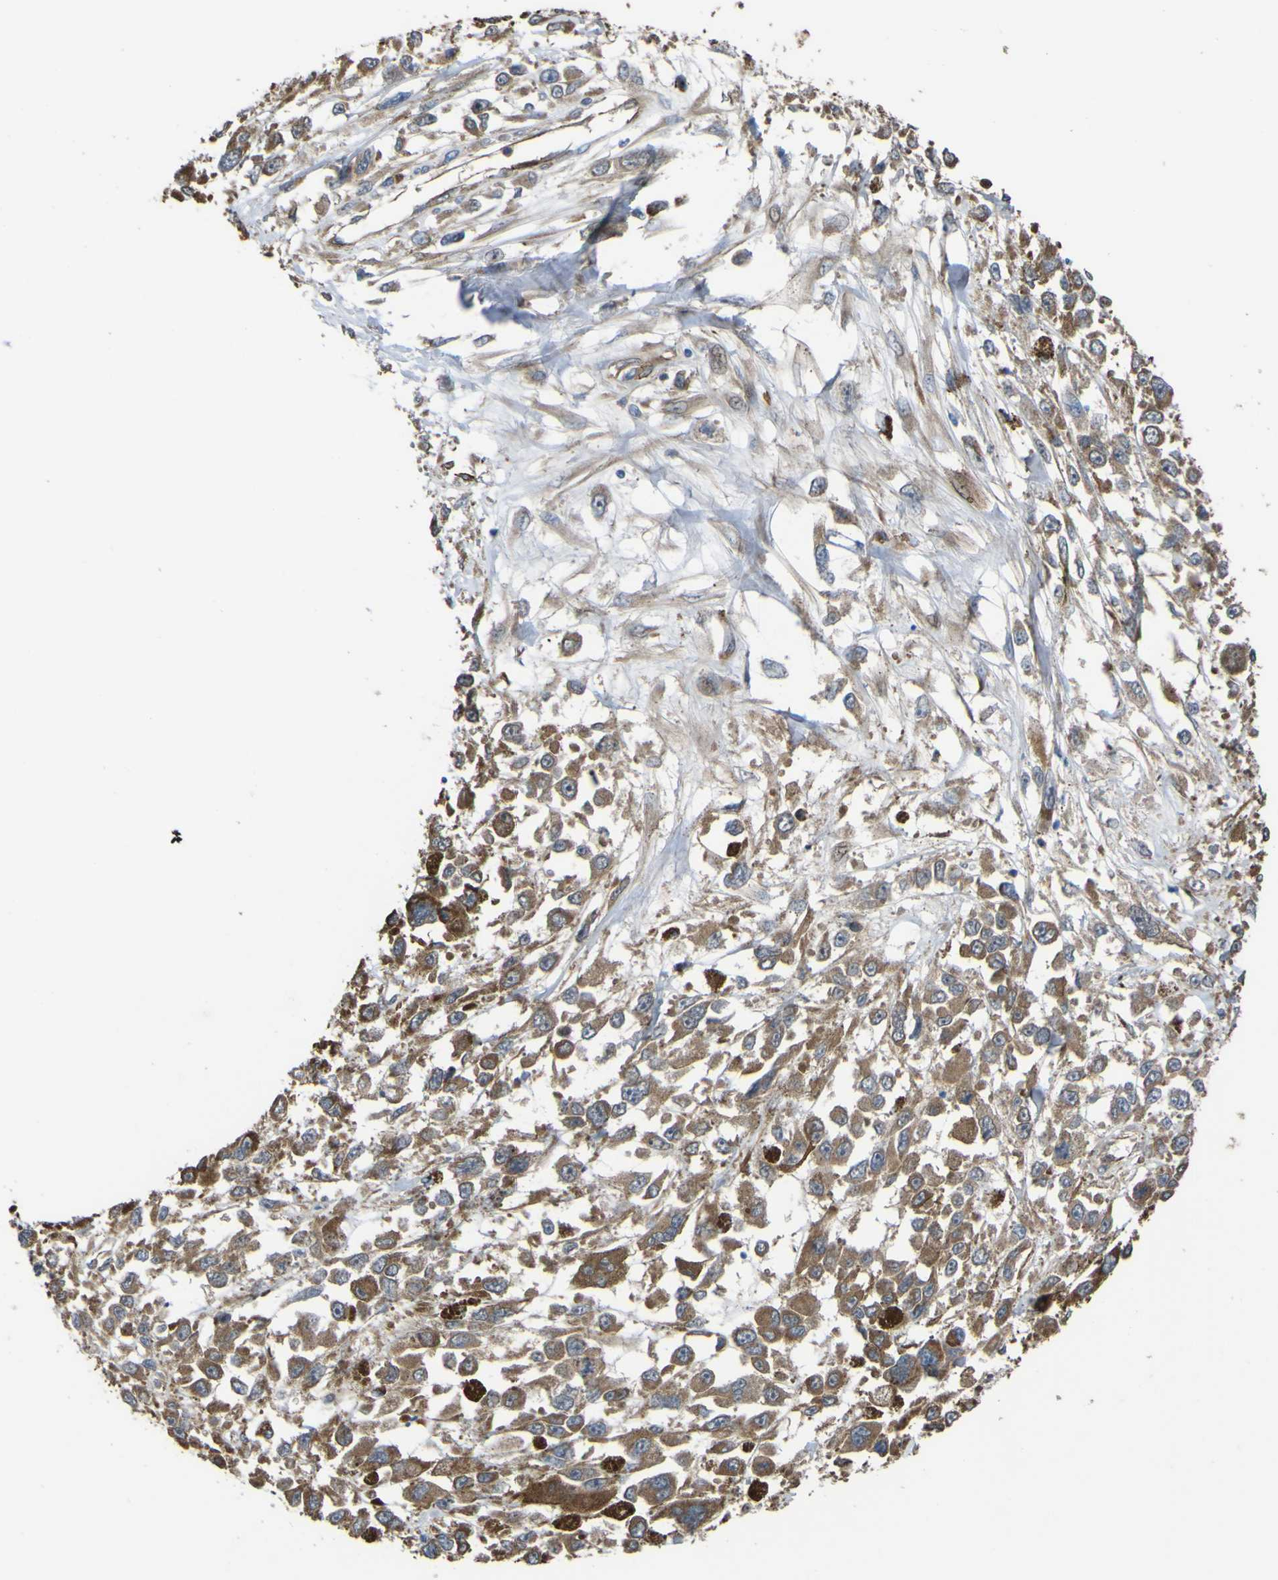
{"staining": {"intensity": "moderate", "quantity": ">75%", "location": "cytoplasmic/membranous"}, "tissue": "melanoma", "cell_type": "Tumor cells", "image_type": "cancer", "snomed": [{"axis": "morphology", "description": "Malignant melanoma, Metastatic site"}, {"axis": "topography", "description": "Lymph node"}], "caption": "There is medium levels of moderate cytoplasmic/membranous positivity in tumor cells of malignant melanoma (metastatic site), as demonstrated by immunohistochemical staining (brown color).", "gene": "FBXO30", "patient": {"sex": "male", "age": 59}}